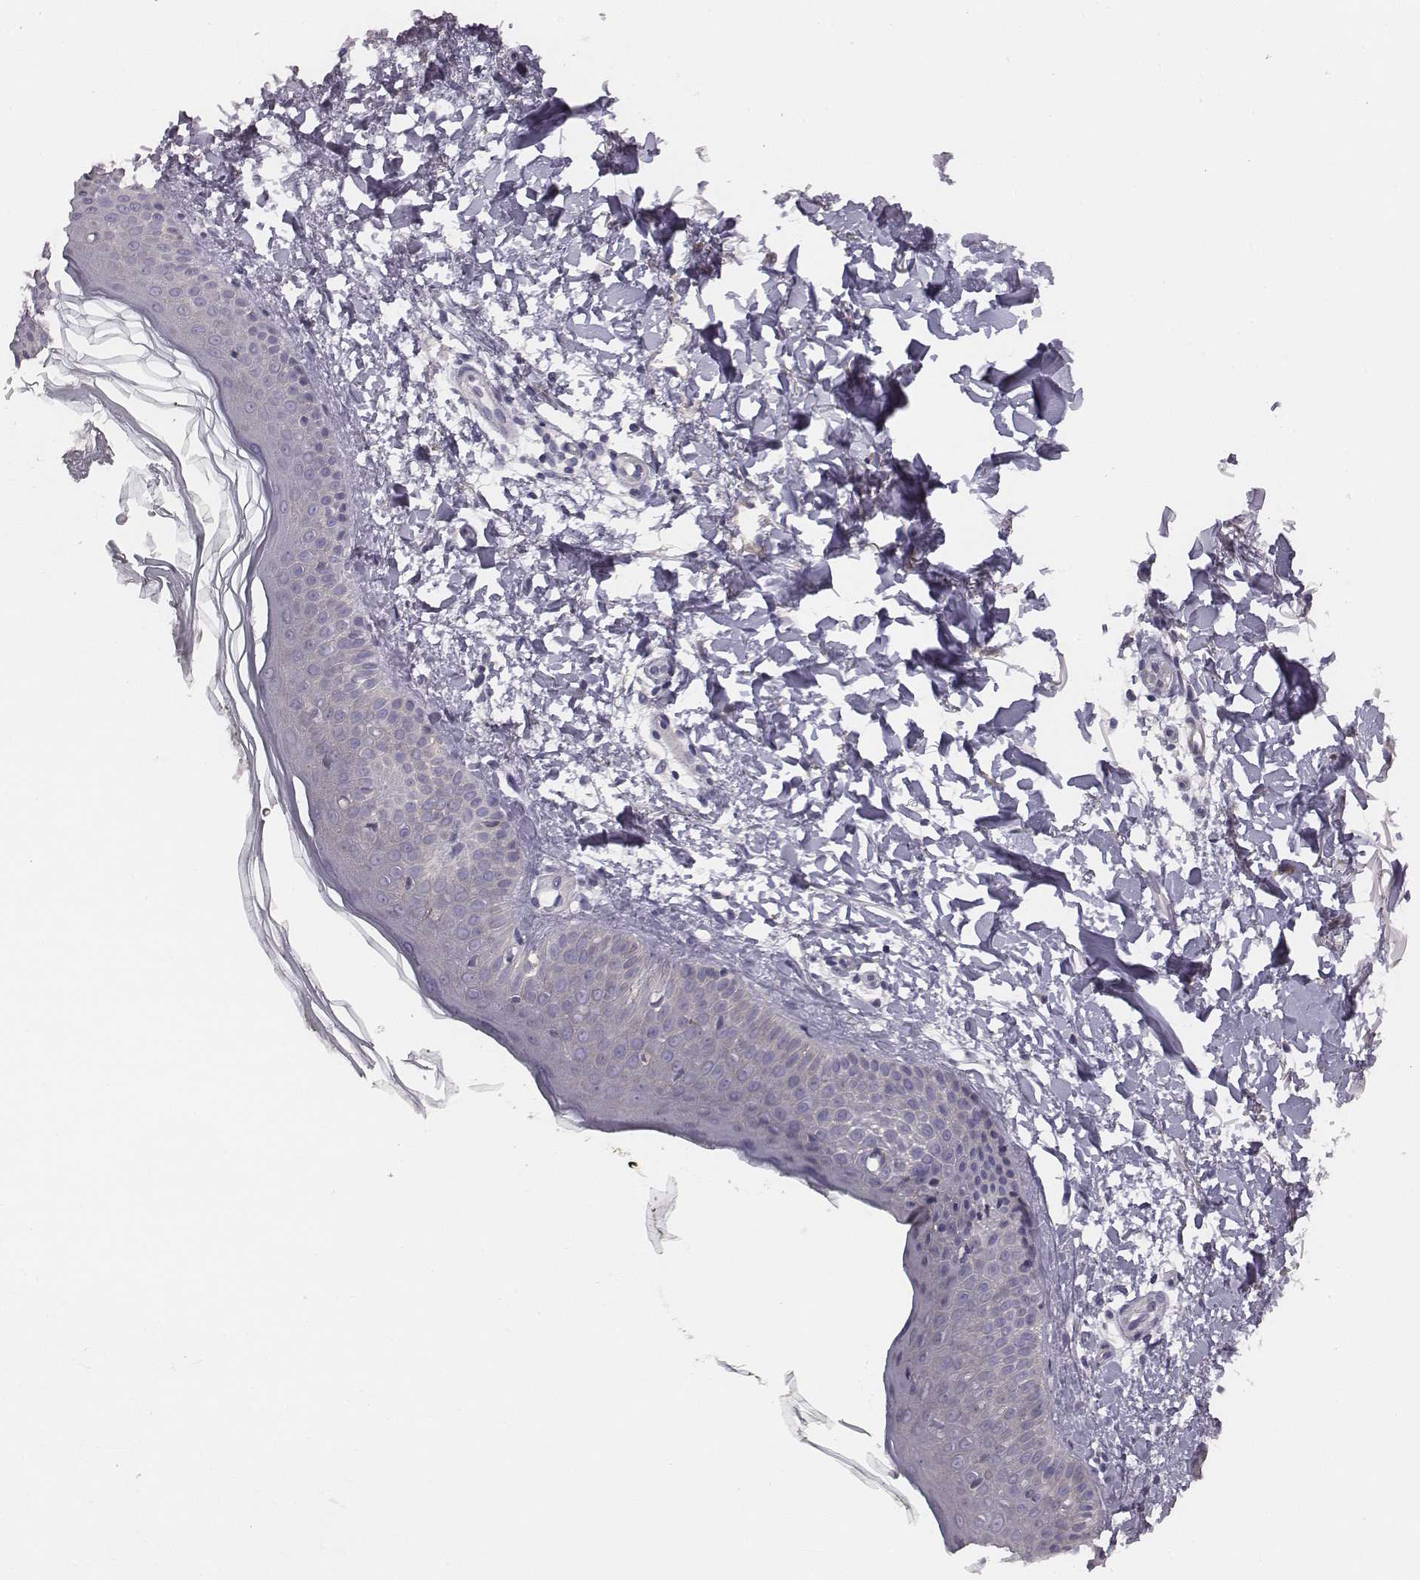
{"staining": {"intensity": "negative", "quantity": "none", "location": "none"}, "tissue": "skin", "cell_type": "Fibroblasts", "image_type": "normal", "snomed": [{"axis": "morphology", "description": "Normal tissue, NOS"}, {"axis": "topography", "description": "Skin"}], "caption": "Fibroblasts show no significant staining in benign skin. (DAB IHC visualized using brightfield microscopy, high magnification).", "gene": "PRKCZ", "patient": {"sex": "female", "age": 62}}